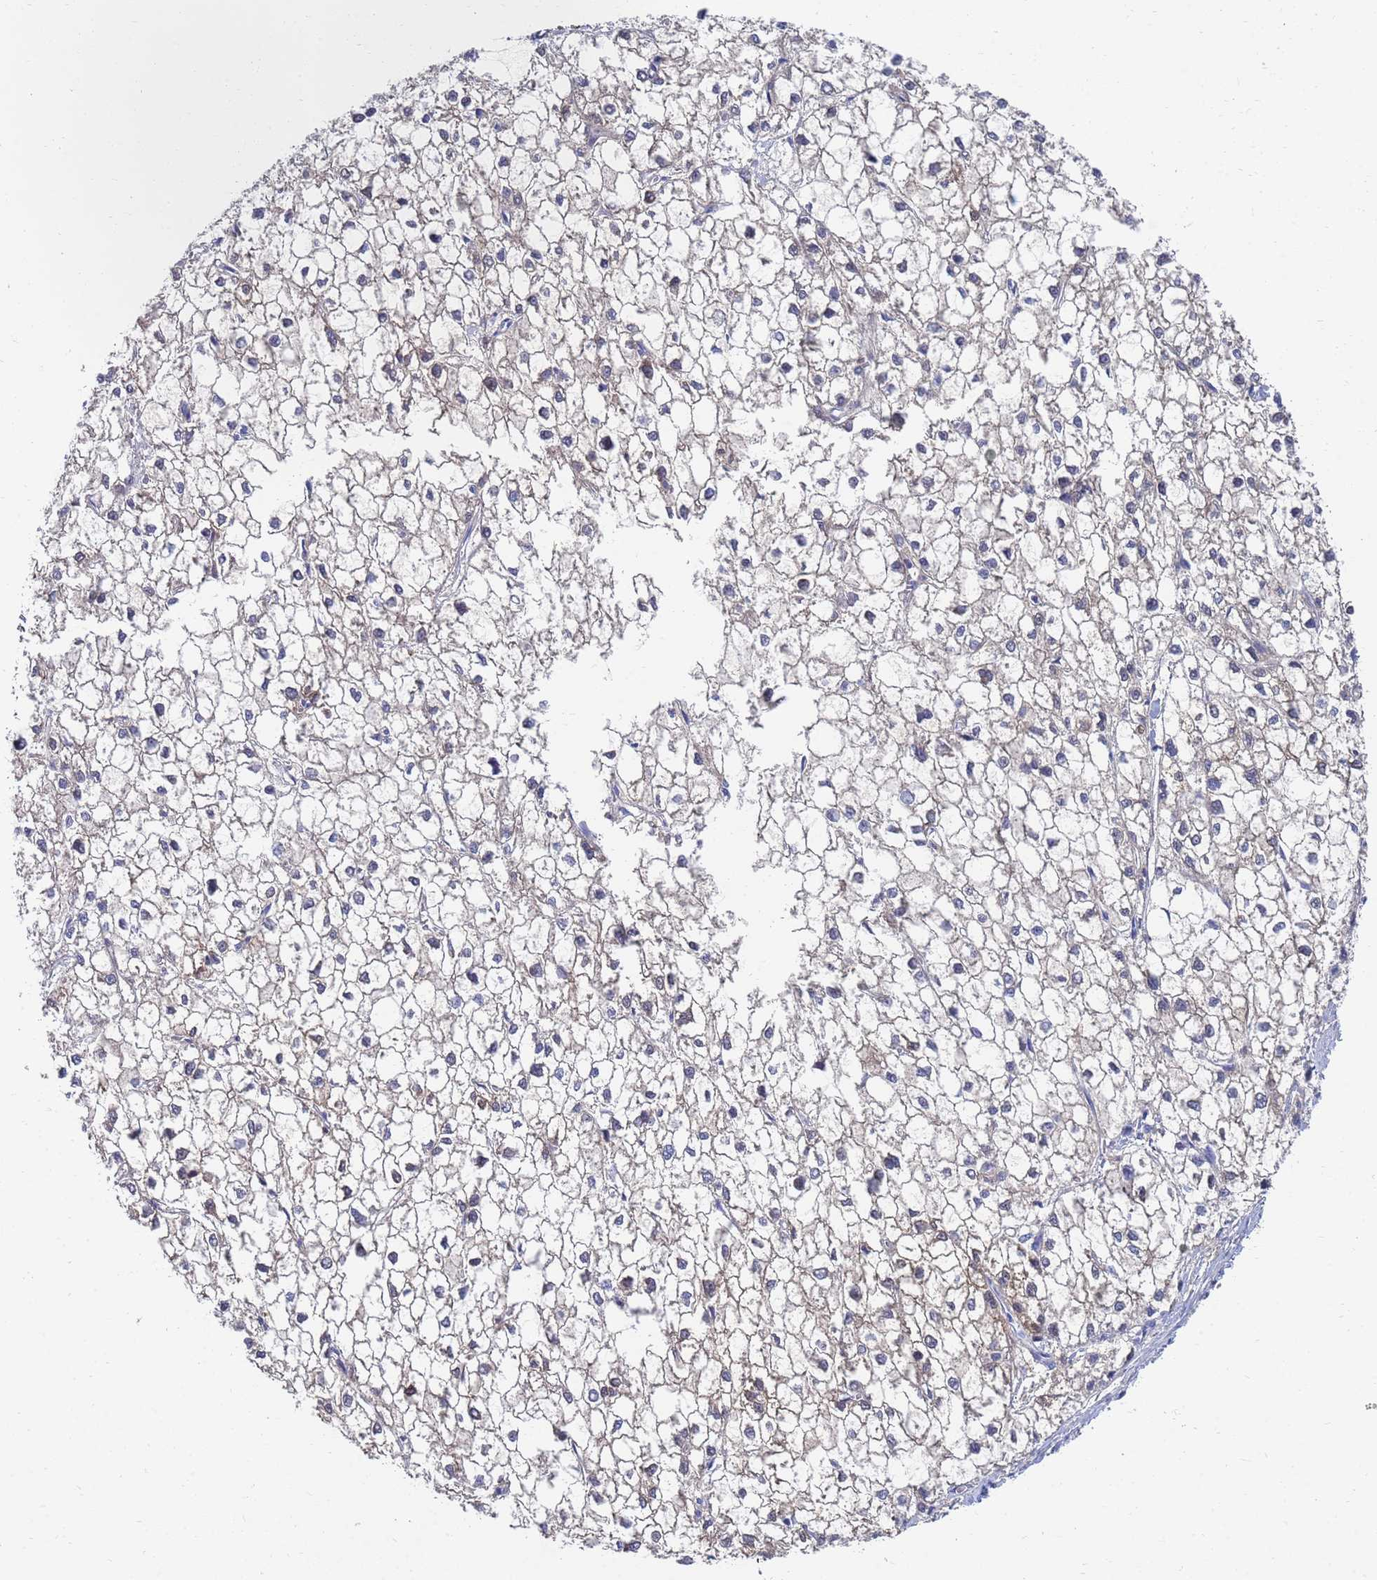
{"staining": {"intensity": "negative", "quantity": "none", "location": "none"}, "tissue": "liver cancer", "cell_type": "Tumor cells", "image_type": "cancer", "snomed": [{"axis": "morphology", "description": "Carcinoma, Hepatocellular, NOS"}, {"axis": "topography", "description": "Liver"}], "caption": "Tumor cells show no significant protein expression in liver hepatocellular carcinoma. The staining is performed using DAB (3,3'-diaminobenzidine) brown chromogen with nuclei counter-stained in using hematoxylin.", "gene": "GCHFR", "patient": {"sex": "female", "age": 43}}